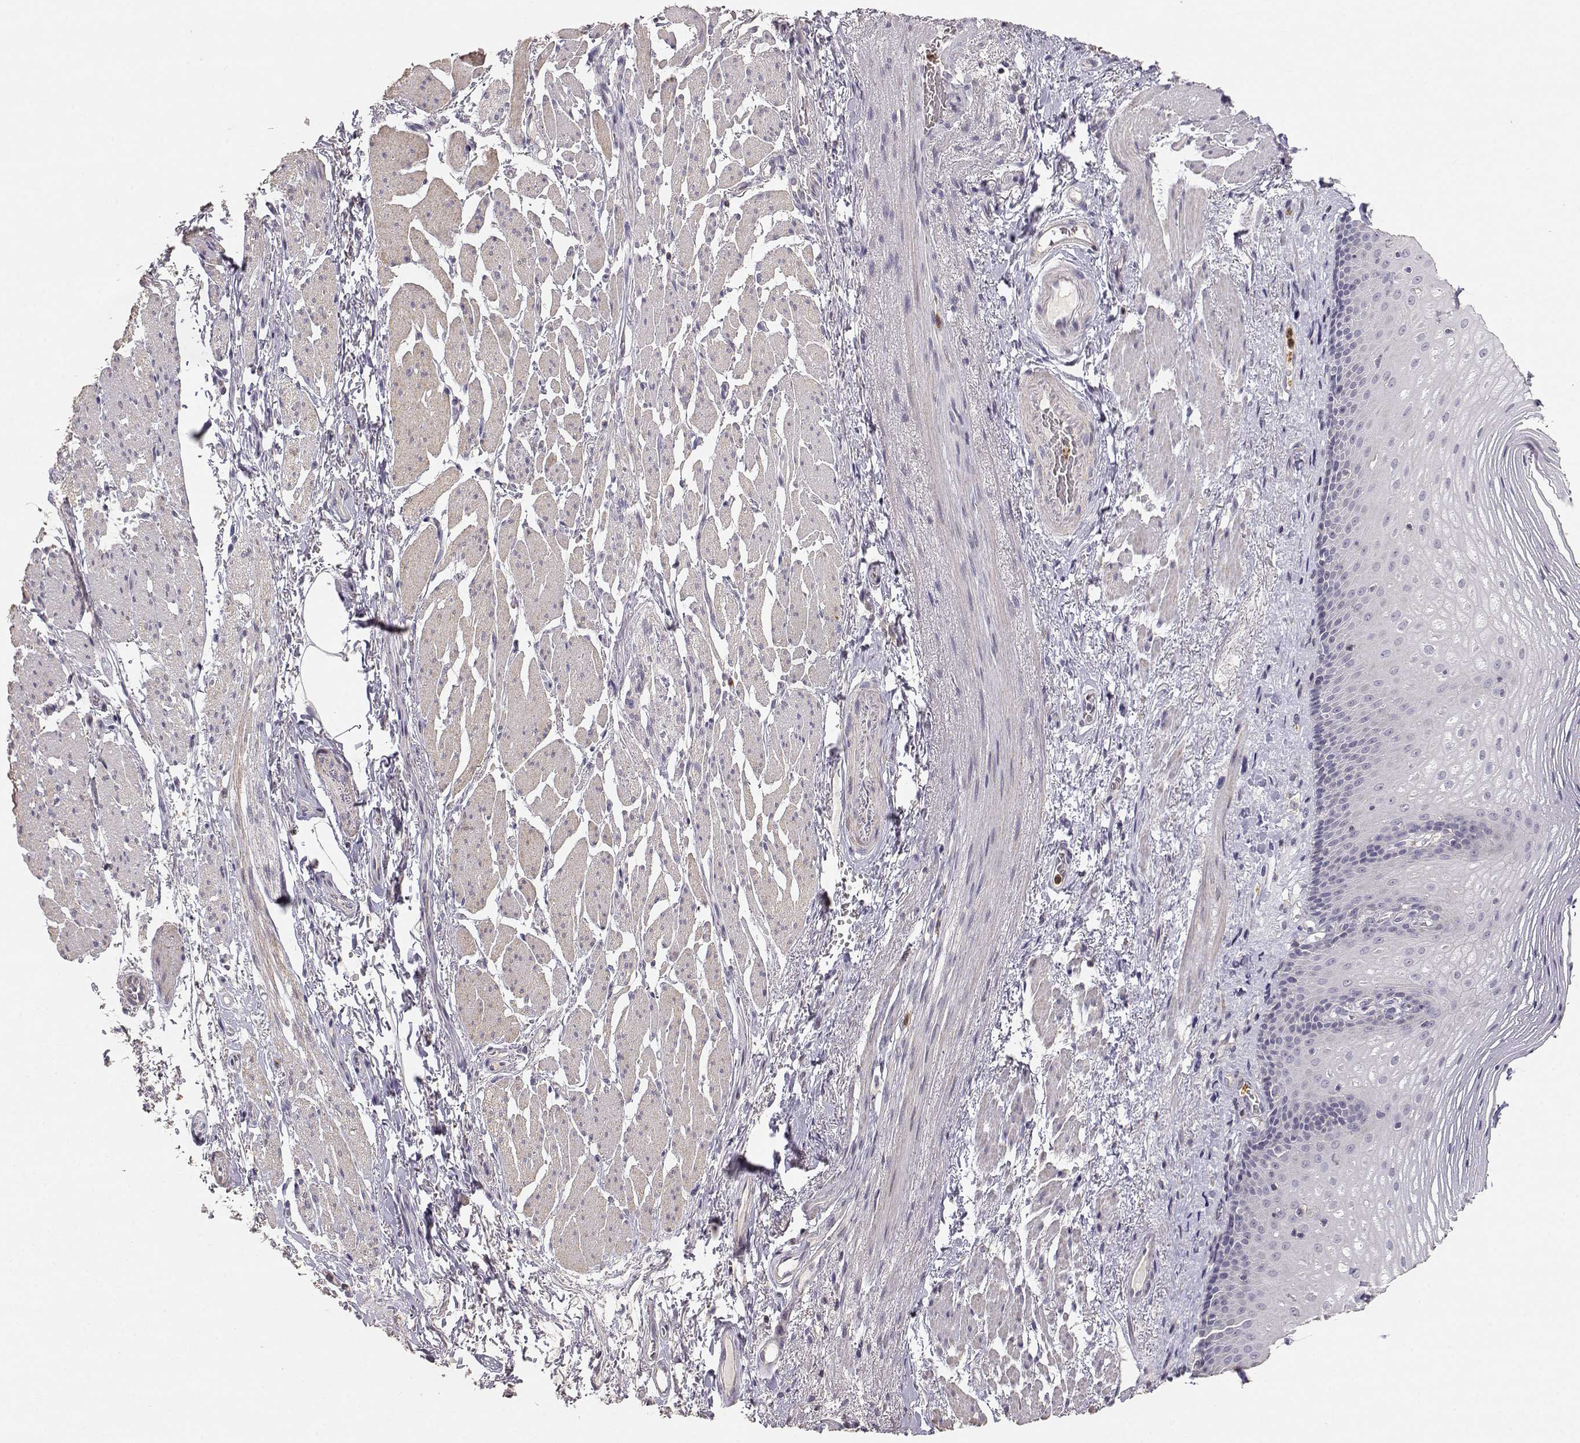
{"staining": {"intensity": "negative", "quantity": "none", "location": "none"}, "tissue": "esophagus", "cell_type": "Squamous epithelial cells", "image_type": "normal", "snomed": [{"axis": "morphology", "description": "Normal tissue, NOS"}, {"axis": "topography", "description": "Esophagus"}], "caption": "Protein analysis of unremarkable esophagus shows no significant expression in squamous epithelial cells.", "gene": "TNFRSF10C", "patient": {"sex": "male", "age": 76}}